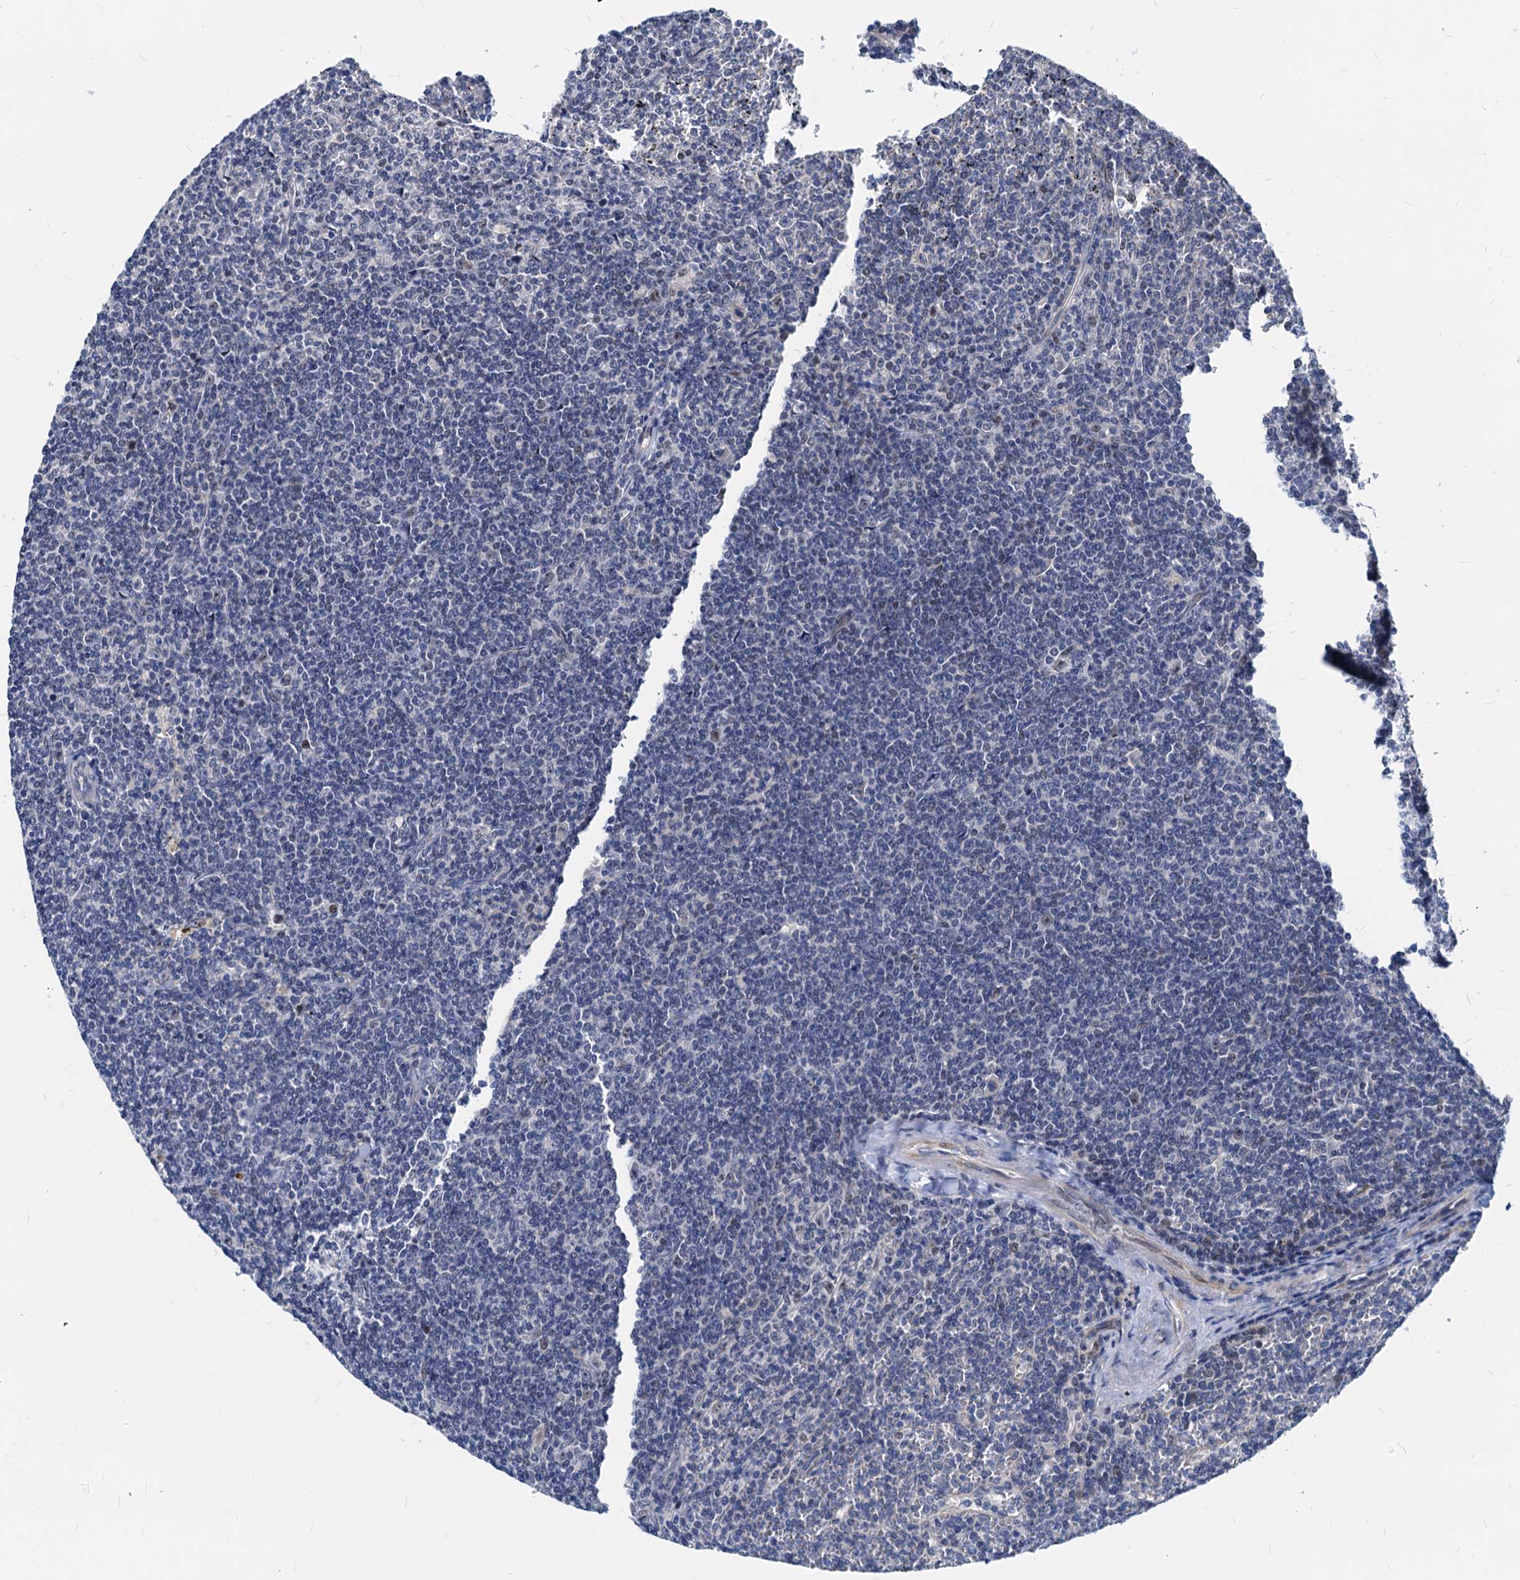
{"staining": {"intensity": "negative", "quantity": "none", "location": "none"}, "tissue": "lymphoma", "cell_type": "Tumor cells", "image_type": "cancer", "snomed": [{"axis": "morphology", "description": "Malignant lymphoma, non-Hodgkin's type, Low grade"}, {"axis": "topography", "description": "Spleen"}], "caption": "This is a micrograph of IHC staining of malignant lymphoma, non-Hodgkin's type (low-grade), which shows no staining in tumor cells.", "gene": "HSF2", "patient": {"sex": "female", "age": 19}}